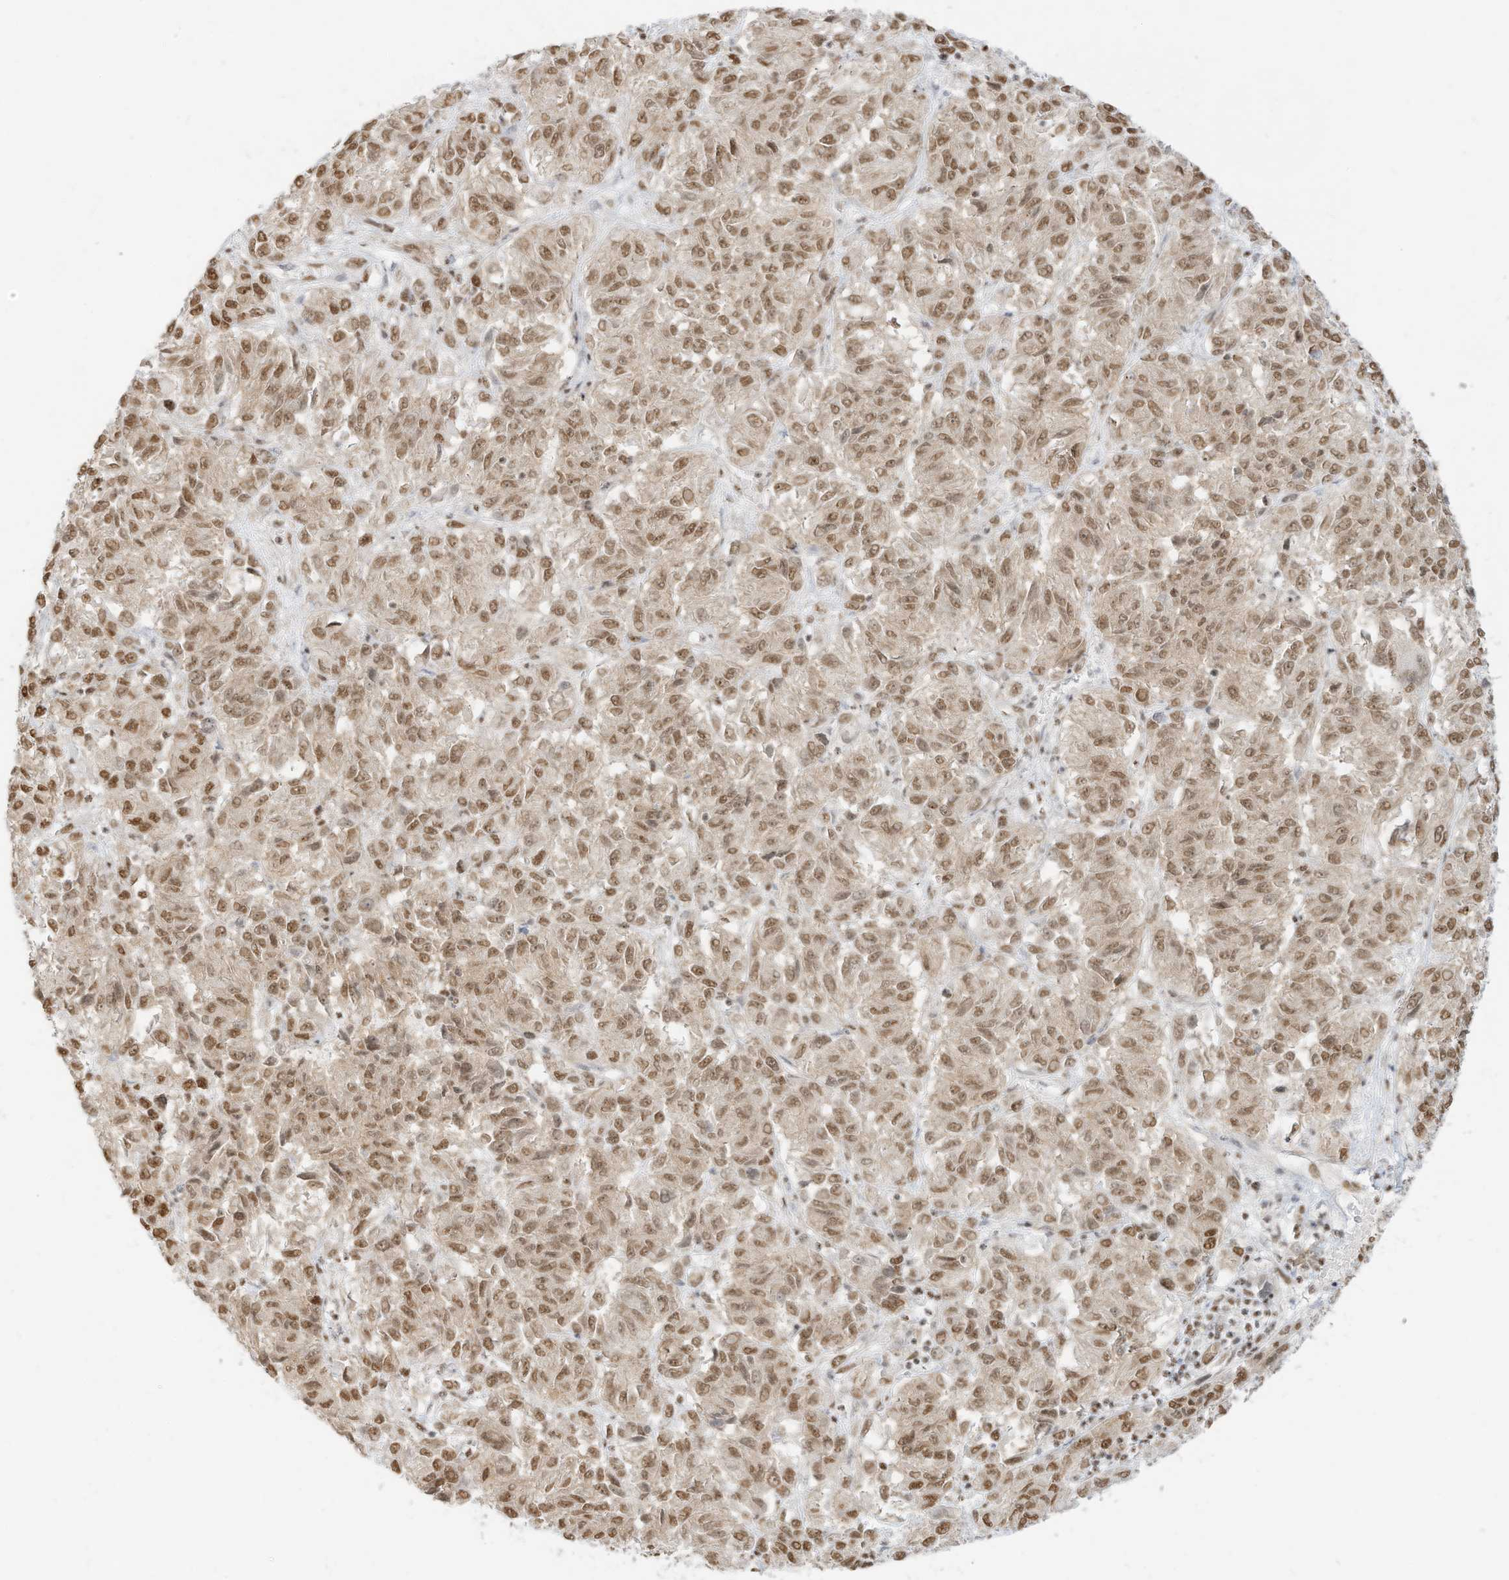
{"staining": {"intensity": "moderate", "quantity": ">75%", "location": "cytoplasmic/membranous,nuclear"}, "tissue": "melanoma", "cell_type": "Tumor cells", "image_type": "cancer", "snomed": [{"axis": "morphology", "description": "Malignant melanoma, Metastatic site"}, {"axis": "topography", "description": "Lung"}], "caption": "Melanoma stained with a protein marker exhibits moderate staining in tumor cells.", "gene": "NHSL1", "patient": {"sex": "male", "age": 64}}